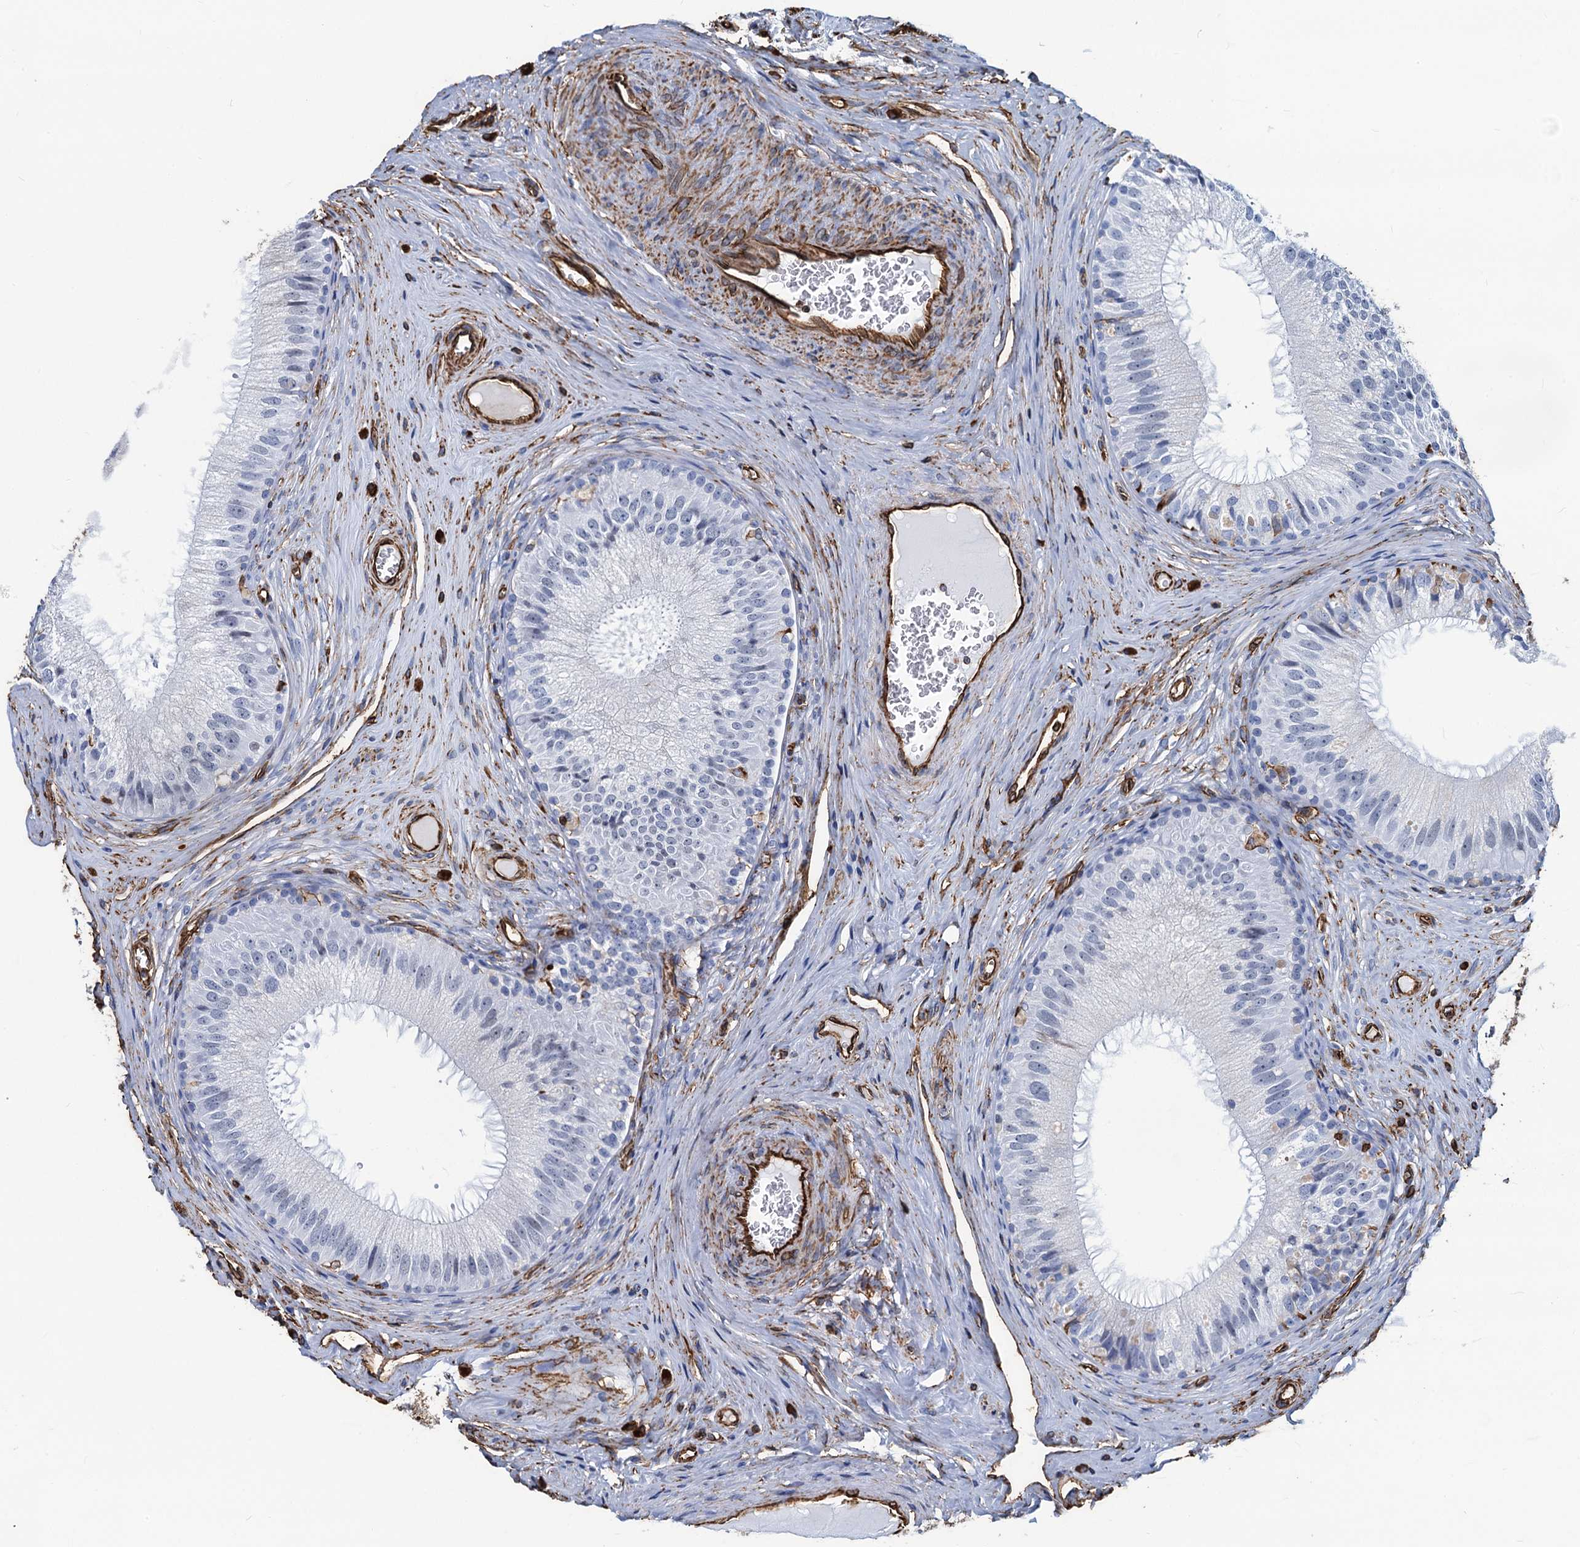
{"staining": {"intensity": "moderate", "quantity": "<25%", "location": "cytoplasmic/membranous"}, "tissue": "epididymis", "cell_type": "Glandular cells", "image_type": "normal", "snomed": [{"axis": "morphology", "description": "Normal tissue, NOS"}, {"axis": "topography", "description": "Epididymis"}], "caption": "A micrograph of epididymis stained for a protein displays moderate cytoplasmic/membranous brown staining in glandular cells.", "gene": "PGM2", "patient": {"sex": "male", "age": 46}}